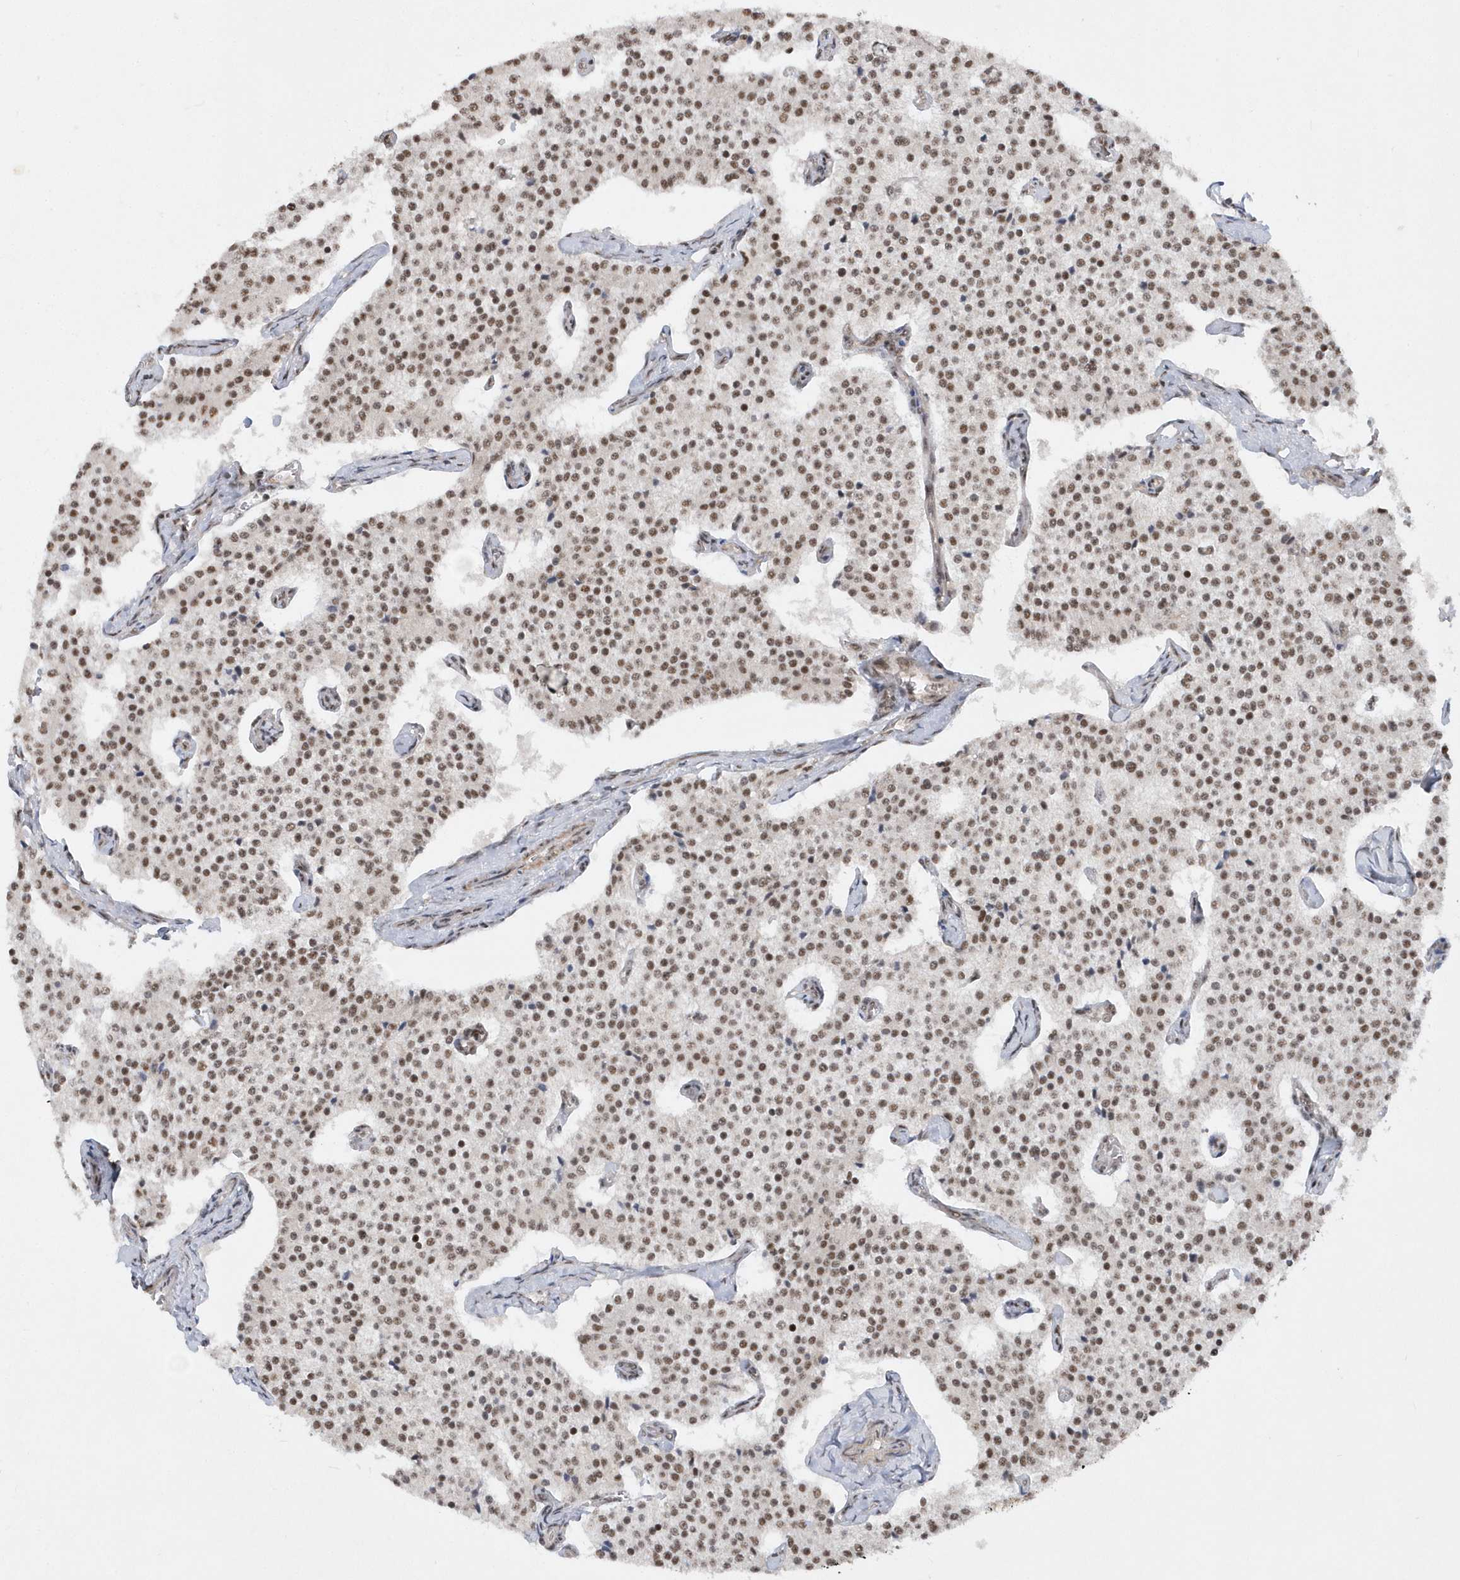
{"staining": {"intensity": "moderate", "quantity": ">75%", "location": "nuclear"}, "tissue": "carcinoid", "cell_type": "Tumor cells", "image_type": "cancer", "snomed": [{"axis": "morphology", "description": "Carcinoid, malignant, NOS"}, {"axis": "topography", "description": "Colon"}], "caption": "Carcinoid tissue exhibits moderate nuclear staining in about >75% of tumor cells, visualized by immunohistochemistry.", "gene": "MXI1", "patient": {"sex": "female", "age": 52}}